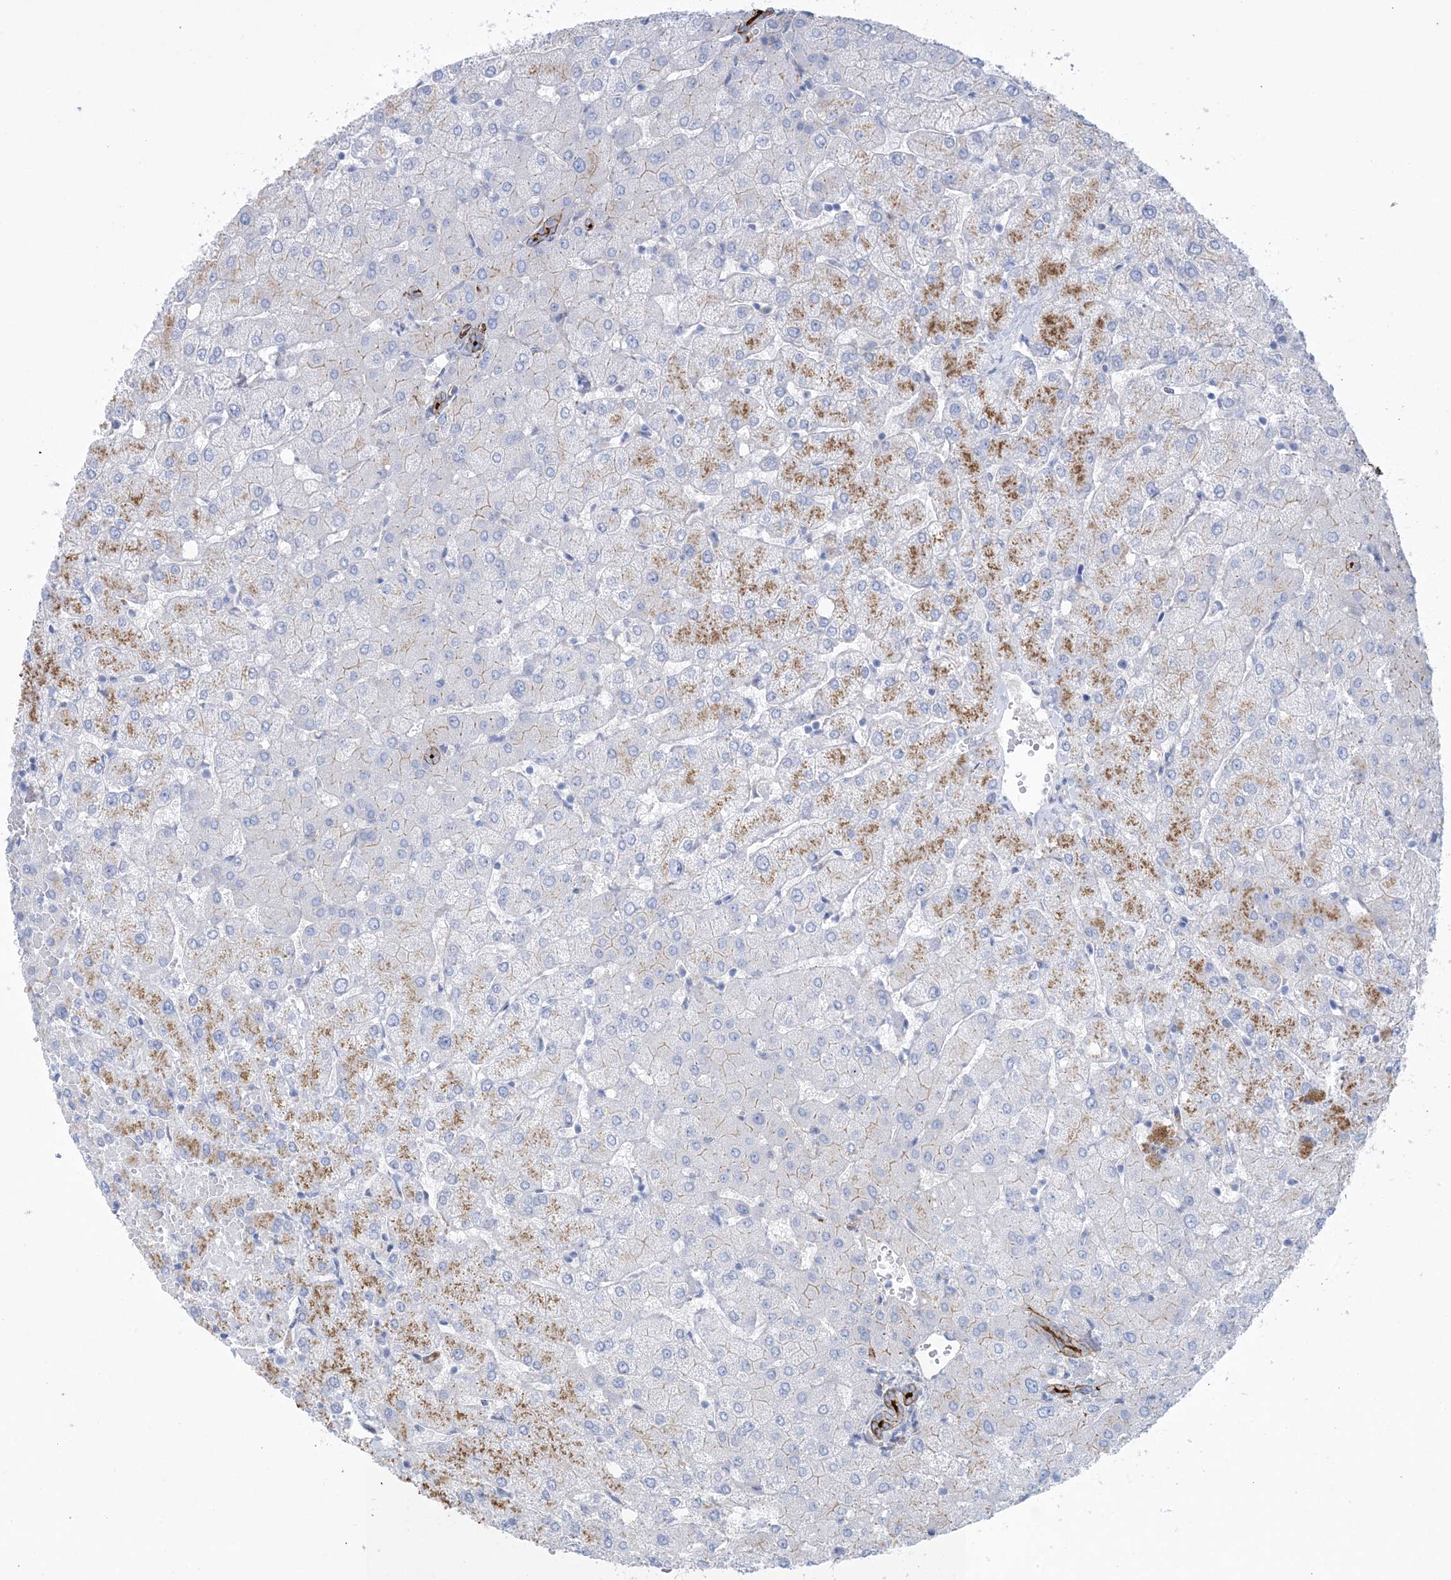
{"staining": {"intensity": "strong", "quantity": "25%-75%", "location": "cytoplasmic/membranous"}, "tissue": "liver", "cell_type": "Cholangiocytes", "image_type": "normal", "snomed": [{"axis": "morphology", "description": "Normal tissue, NOS"}, {"axis": "topography", "description": "Liver"}], "caption": "High-magnification brightfield microscopy of unremarkable liver stained with DAB (3,3'-diaminobenzidine) (brown) and counterstained with hematoxylin (blue). cholangiocytes exhibit strong cytoplasmic/membranous staining is present in about25%-75% of cells.", "gene": "SHANK1", "patient": {"sex": "female", "age": 54}}